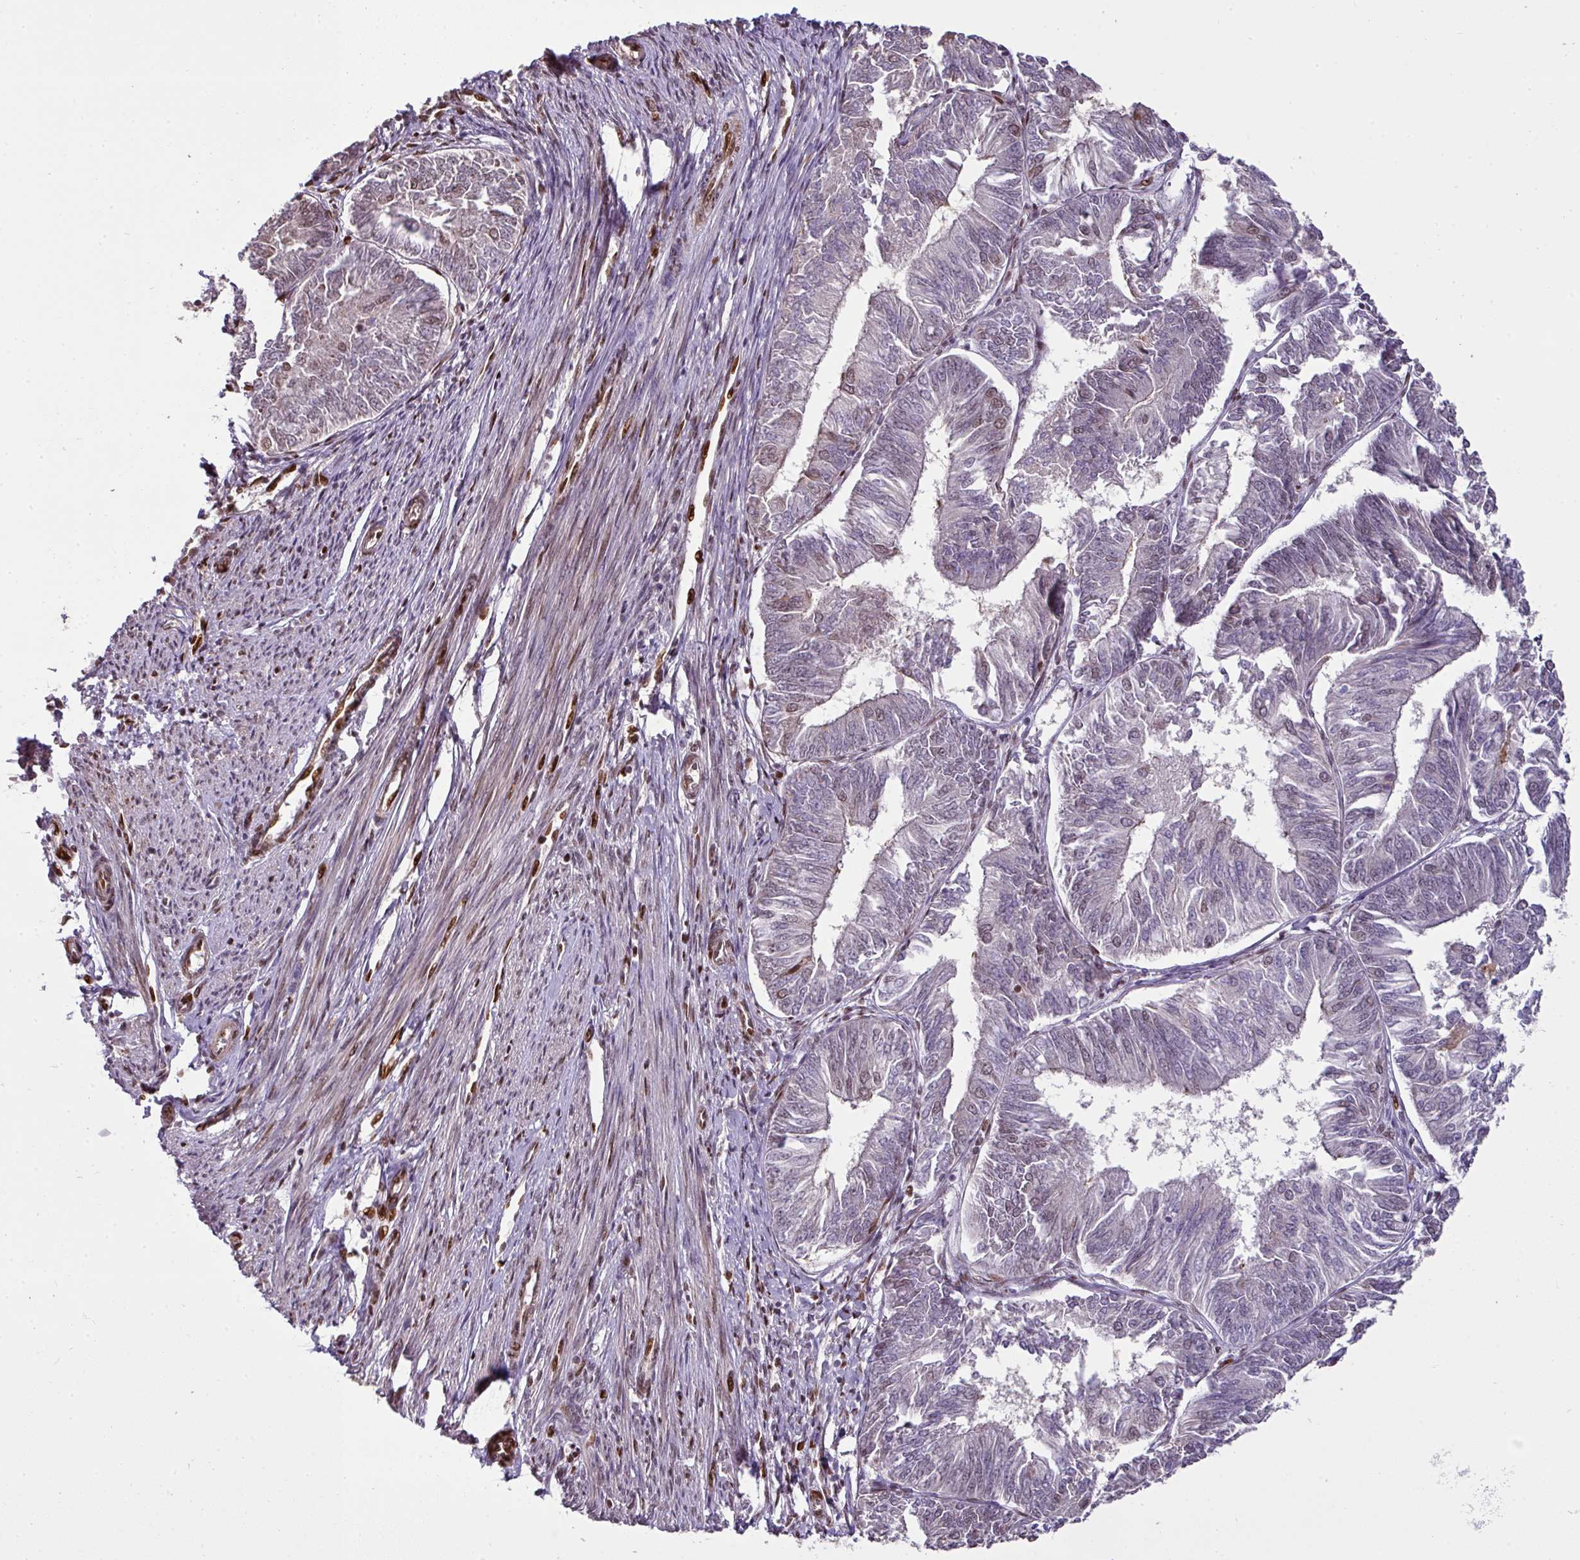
{"staining": {"intensity": "weak", "quantity": "<25%", "location": "nuclear"}, "tissue": "endometrial cancer", "cell_type": "Tumor cells", "image_type": "cancer", "snomed": [{"axis": "morphology", "description": "Adenocarcinoma, NOS"}, {"axis": "topography", "description": "Endometrium"}], "caption": "Tumor cells are negative for protein expression in human endometrial cancer (adenocarcinoma).", "gene": "MYSM1", "patient": {"sex": "female", "age": 58}}